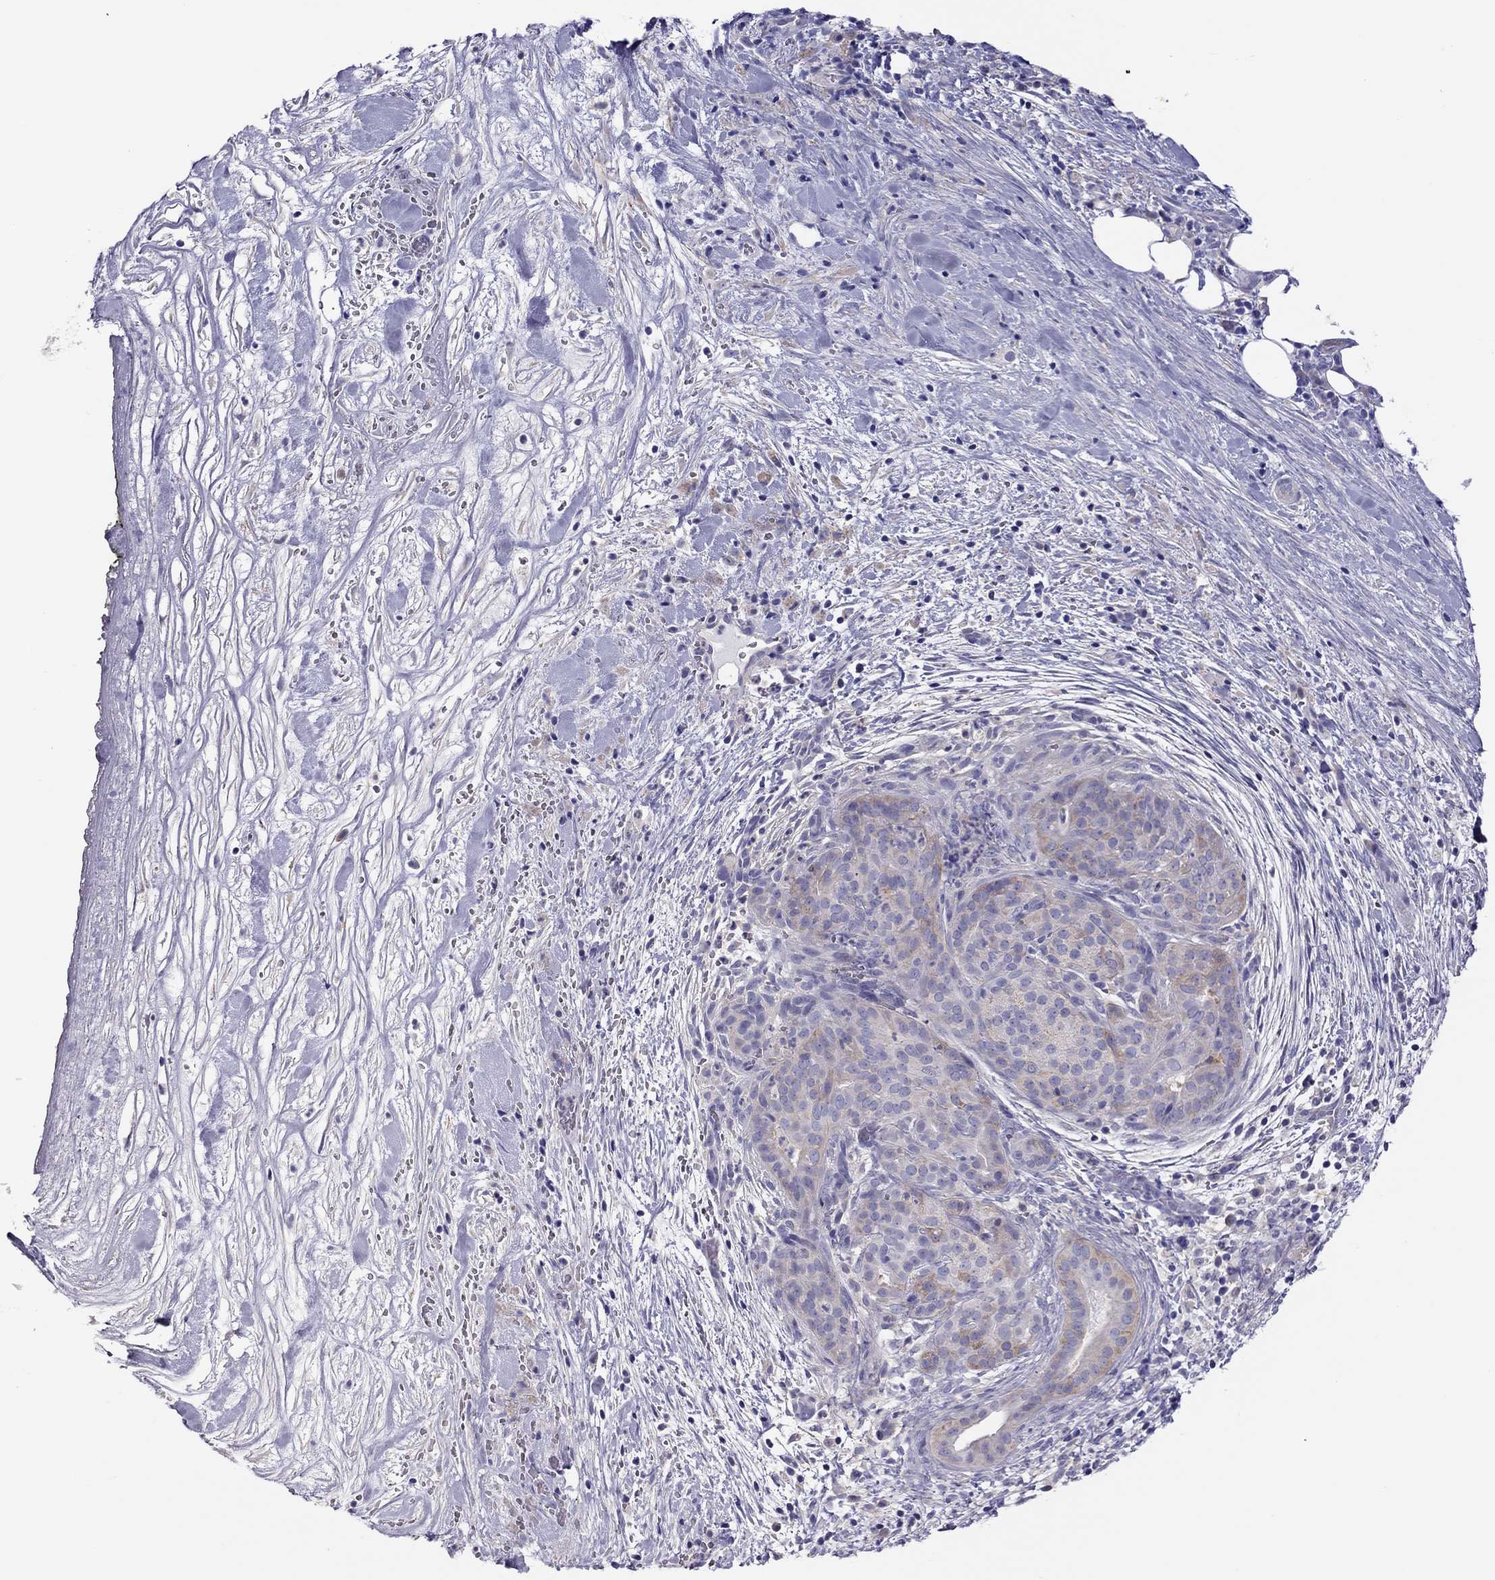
{"staining": {"intensity": "moderate", "quantity": "<25%", "location": "cytoplasmic/membranous"}, "tissue": "pancreatic cancer", "cell_type": "Tumor cells", "image_type": "cancer", "snomed": [{"axis": "morphology", "description": "Adenocarcinoma, NOS"}, {"axis": "topography", "description": "Pancreas"}], "caption": "Tumor cells show low levels of moderate cytoplasmic/membranous expression in approximately <25% of cells in pancreatic adenocarcinoma. (IHC, brightfield microscopy, high magnification).", "gene": "ALOX15B", "patient": {"sex": "male", "age": 44}}